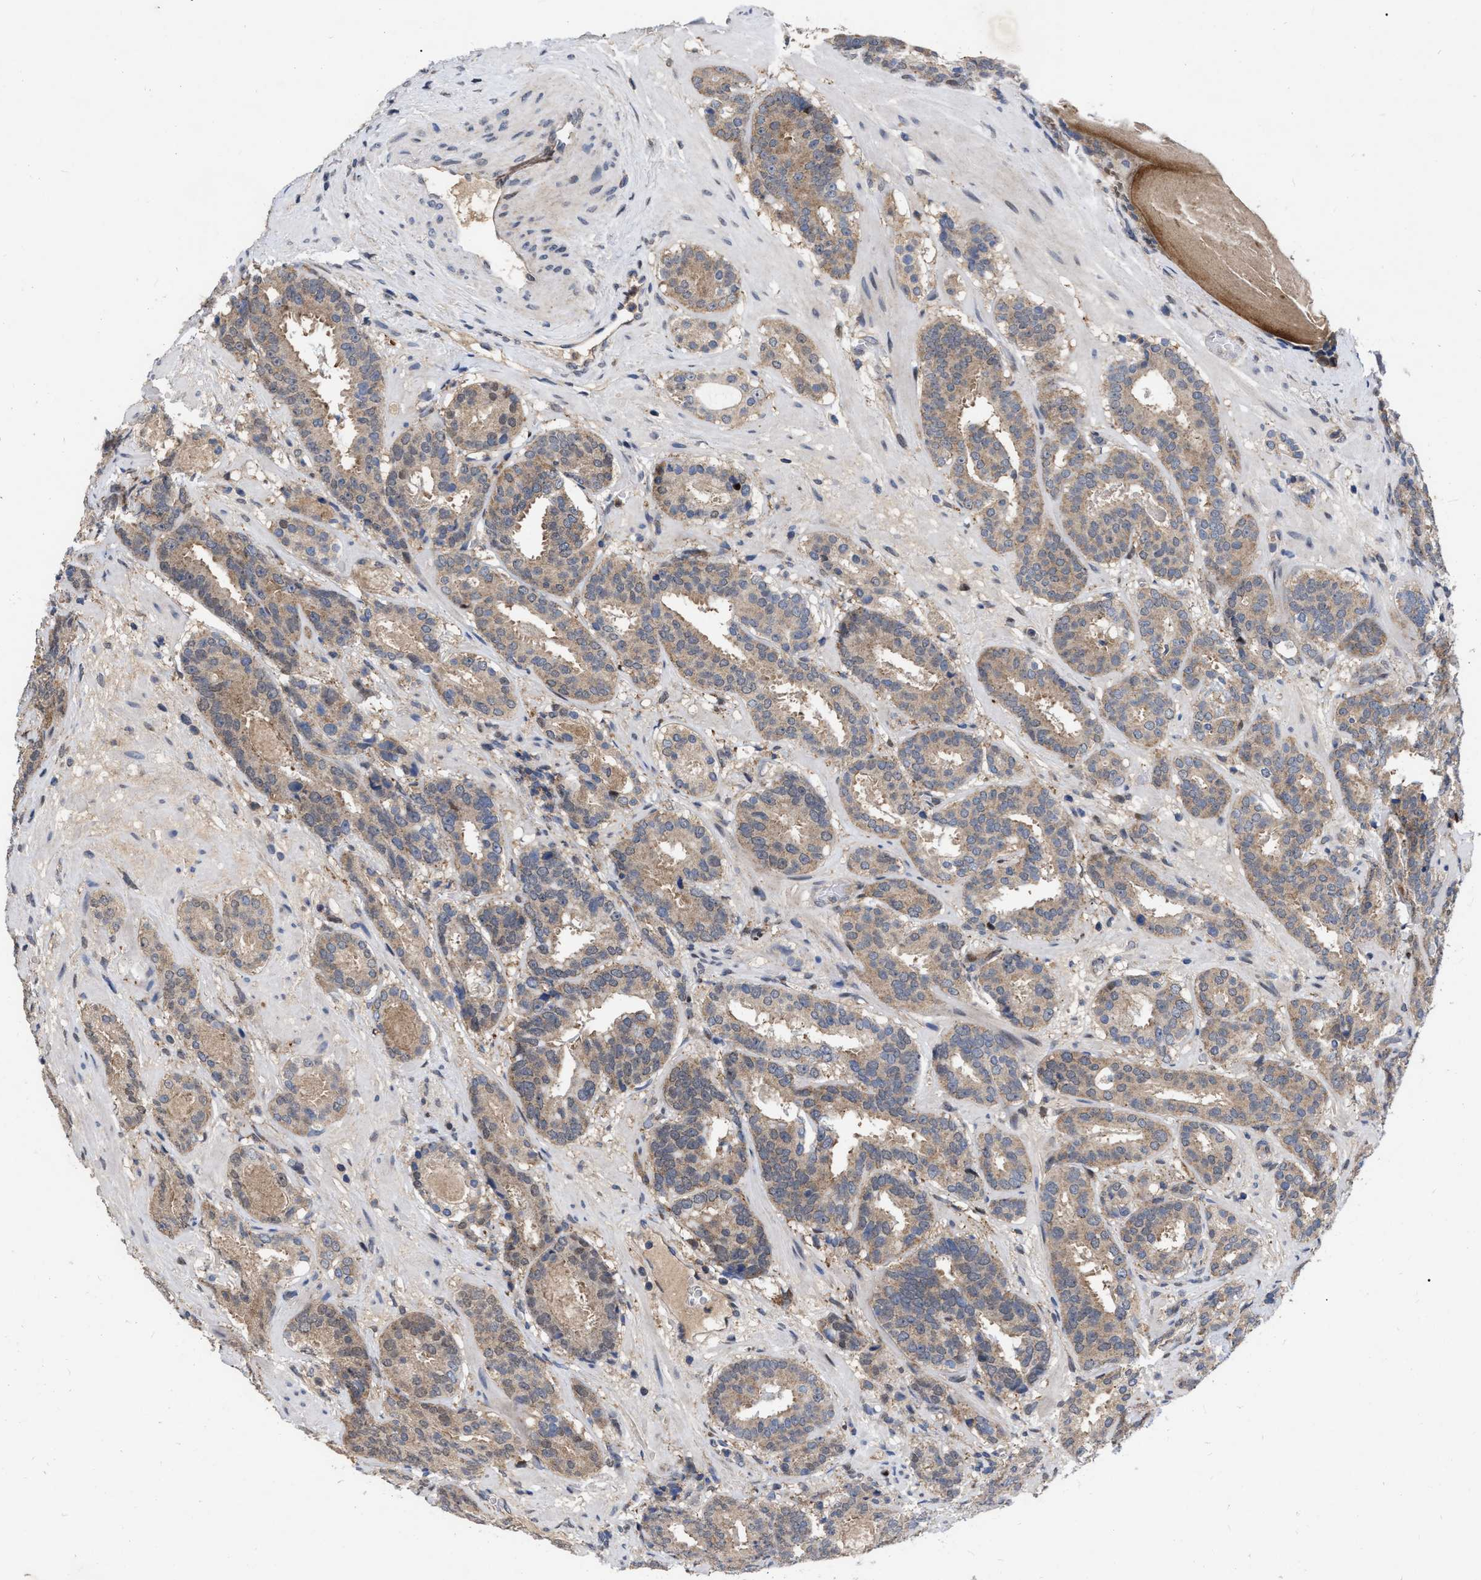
{"staining": {"intensity": "weak", "quantity": ">75%", "location": "cytoplasmic/membranous"}, "tissue": "prostate cancer", "cell_type": "Tumor cells", "image_type": "cancer", "snomed": [{"axis": "morphology", "description": "Adenocarcinoma, Low grade"}, {"axis": "topography", "description": "Prostate"}], "caption": "About >75% of tumor cells in prostate adenocarcinoma (low-grade) show weak cytoplasmic/membranous protein expression as visualized by brown immunohistochemical staining.", "gene": "MDM4", "patient": {"sex": "male", "age": 69}}